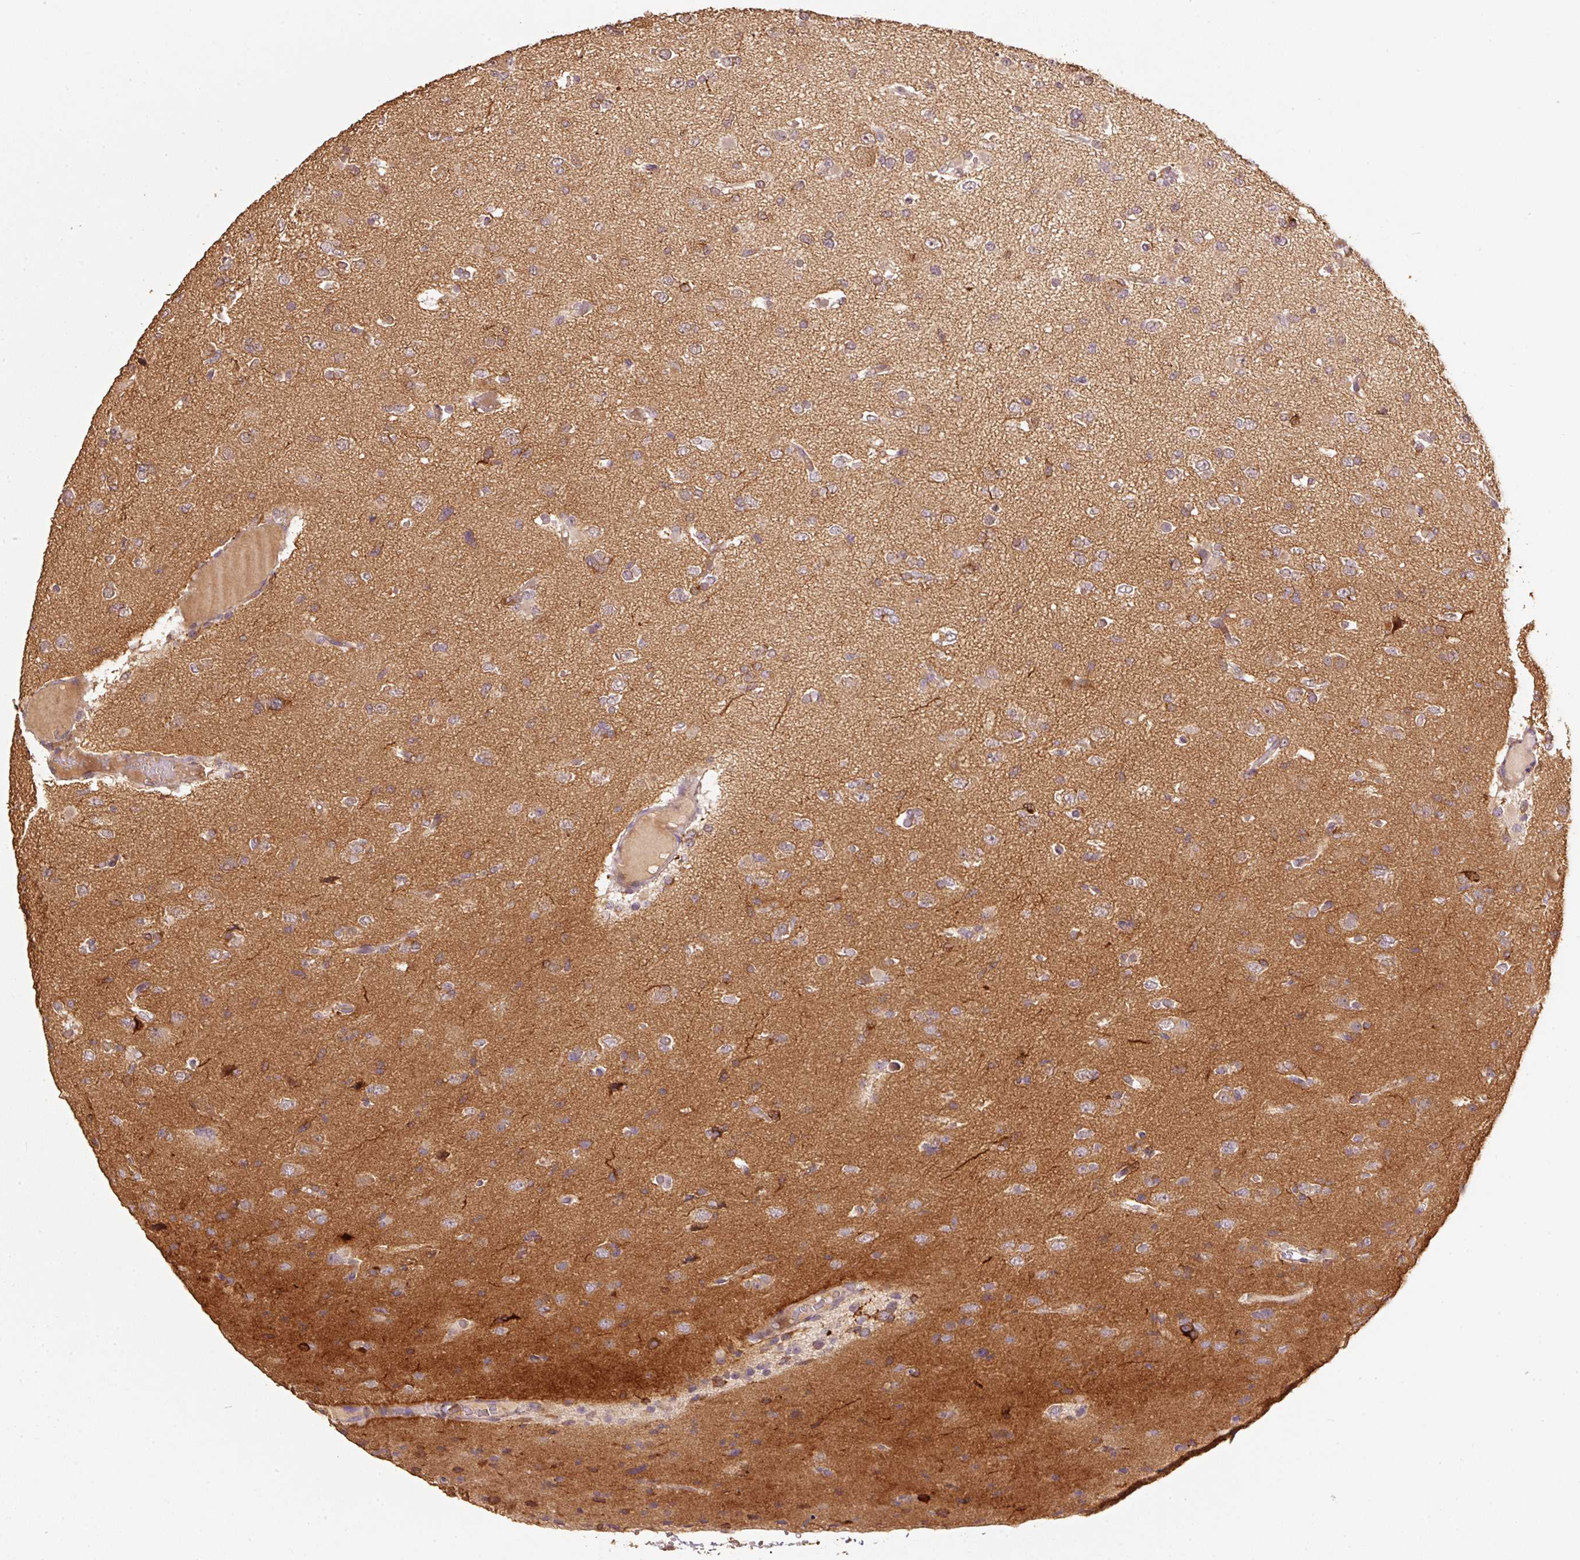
{"staining": {"intensity": "moderate", "quantity": "<25%", "location": "cytoplasmic/membranous,nuclear"}, "tissue": "glioma", "cell_type": "Tumor cells", "image_type": "cancer", "snomed": [{"axis": "morphology", "description": "Glioma, malignant, Low grade"}, {"axis": "topography", "description": "Brain"}], "caption": "High-power microscopy captured an immunohistochemistry (IHC) histopathology image of malignant glioma (low-grade), revealing moderate cytoplasmic/membranous and nuclear positivity in about <25% of tumor cells.", "gene": "HERC2", "patient": {"sex": "female", "age": 22}}